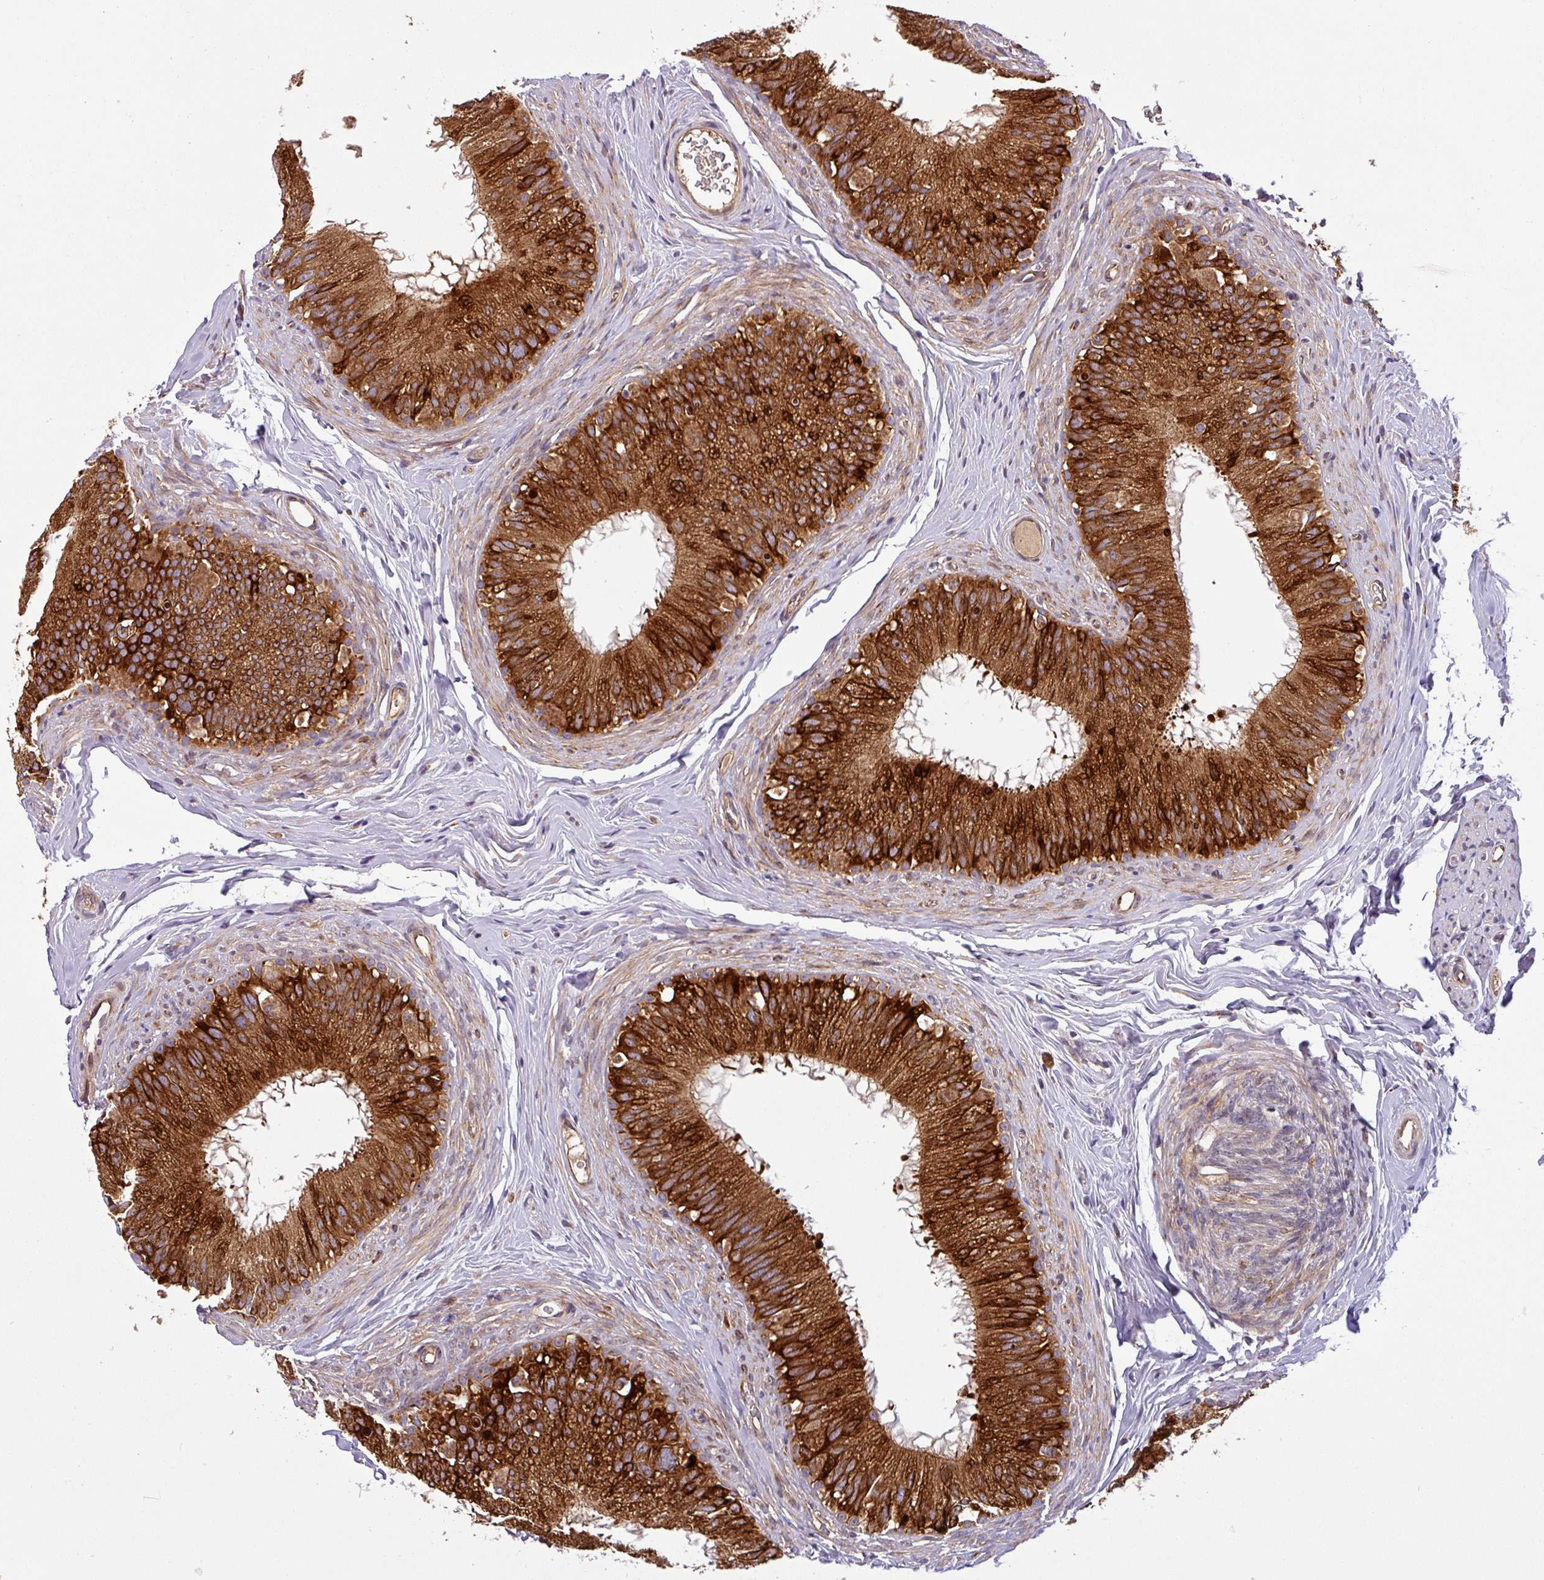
{"staining": {"intensity": "strong", "quantity": ">75%", "location": "cytoplasmic/membranous"}, "tissue": "epididymis", "cell_type": "Glandular cells", "image_type": "normal", "snomed": [{"axis": "morphology", "description": "Normal tissue, NOS"}, {"axis": "topography", "description": "Epididymis"}], "caption": "Approximately >75% of glandular cells in benign human epididymis reveal strong cytoplasmic/membranous protein staining as visualized by brown immunohistochemical staining.", "gene": "ART1", "patient": {"sex": "male", "age": 38}}